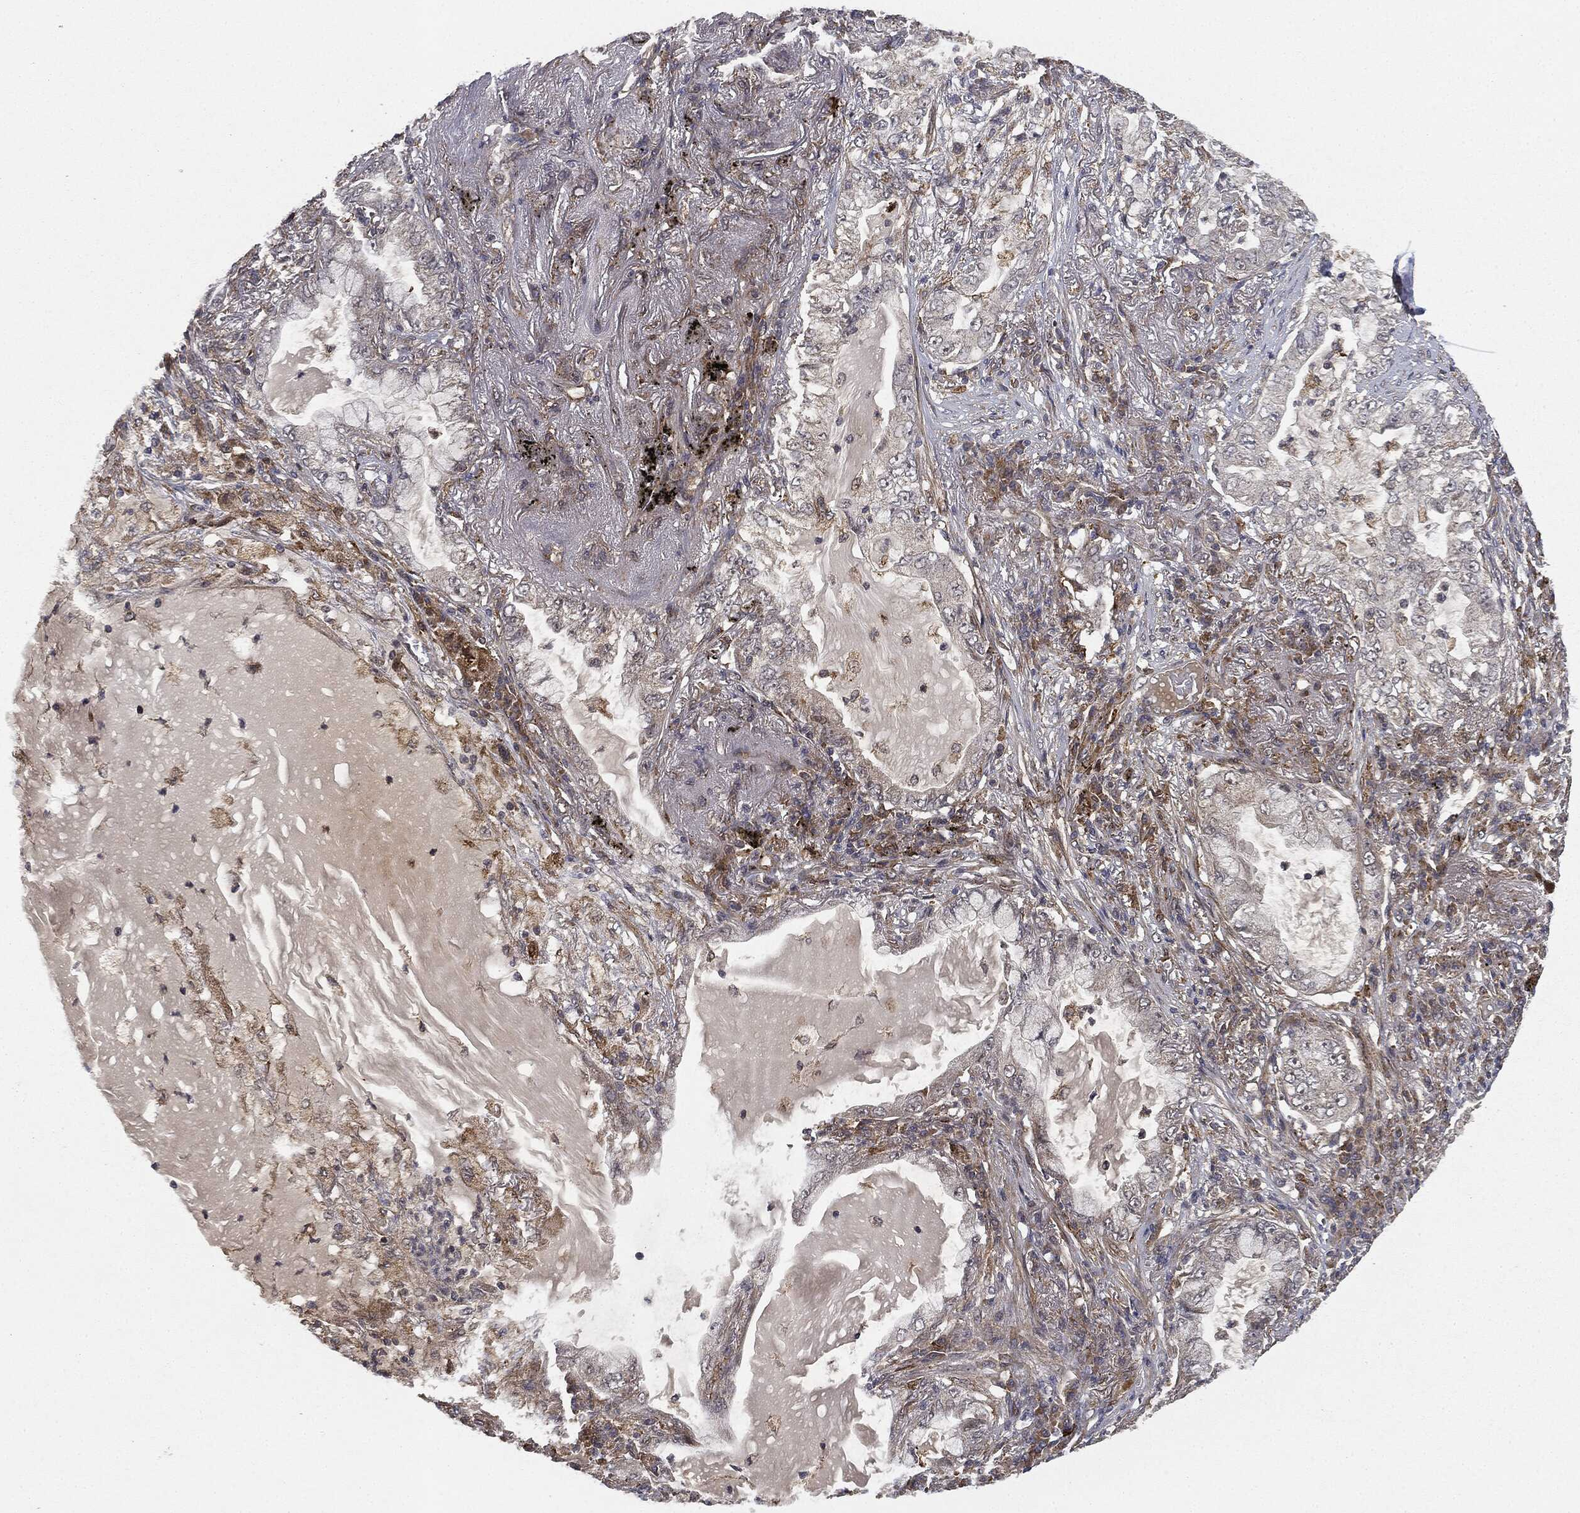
{"staining": {"intensity": "negative", "quantity": "none", "location": "none"}, "tissue": "lung cancer", "cell_type": "Tumor cells", "image_type": "cancer", "snomed": [{"axis": "morphology", "description": "Adenocarcinoma, NOS"}, {"axis": "topography", "description": "Lung"}], "caption": "Tumor cells show no significant protein positivity in lung cancer. (DAB (3,3'-diaminobenzidine) immunohistochemistry (IHC) with hematoxylin counter stain).", "gene": "MIER2", "patient": {"sex": "female", "age": 73}}